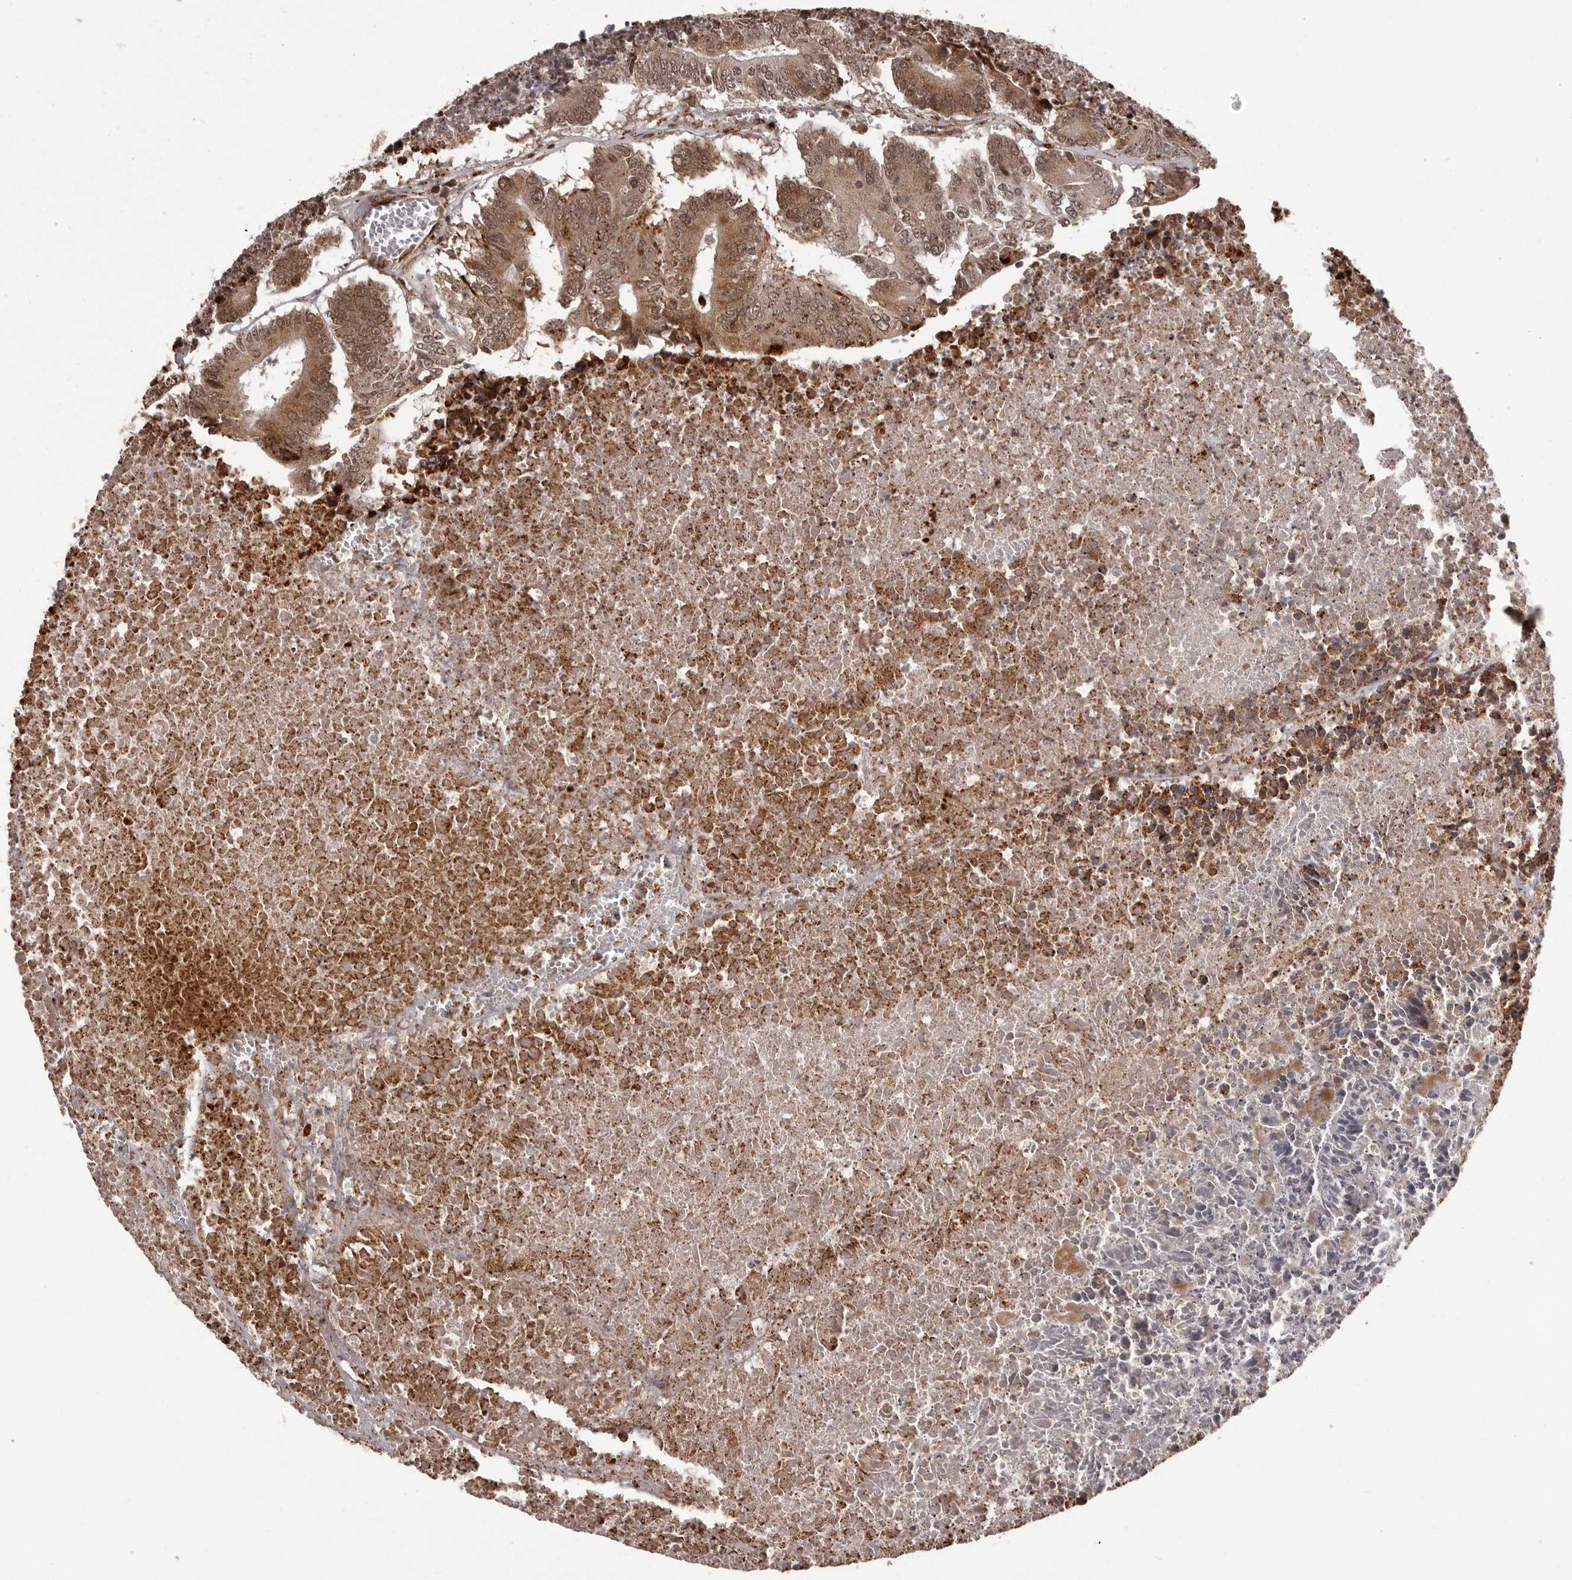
{"staining": {"intensity": "moderate", "quantity": ">75%", "location": "cytoplasmic/membranous,nuclear"}, "tissue": "colorectal cancer", "cell_type": "Tumor cells", "image_type": "cancer", "snomed": [{"axis": "morphology", "description": "Adenocarcinoma, NOS"}, {"axis": "topography", "description": "Colon"}], "caption": "This micrograph demonstrates immunohistochemistry staining of colorectal adenocarcinoma, with medium moderate cytoplasmic/membranous and nuclear expression in approximately >75% of tumor cells.", "gene": "IL32", "patient": {"sex": "male", "age": 87}}